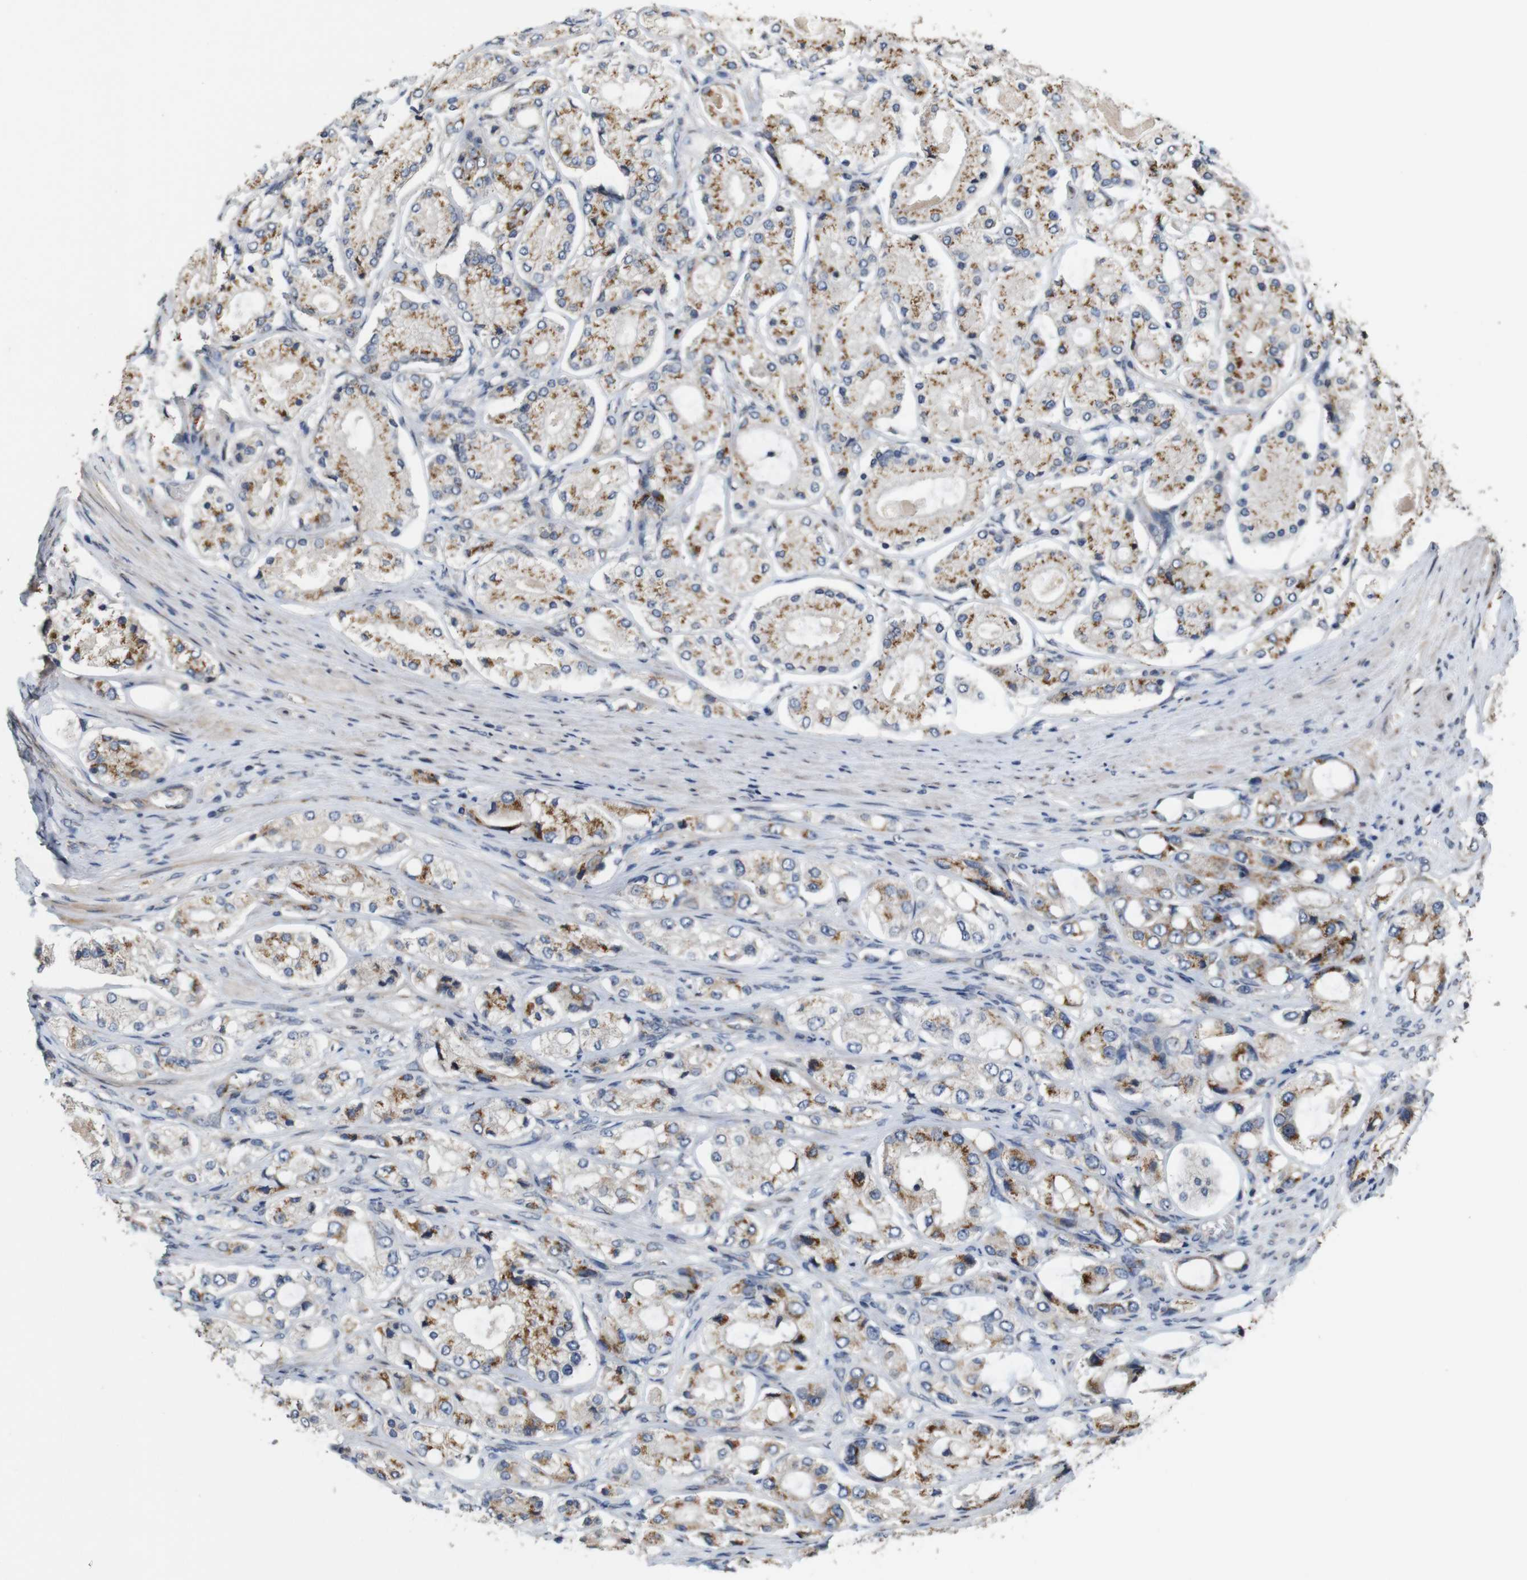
{"staining": {"intensity": "moderate", "quantity": ">75%", "location": "cytoplasmic/membranous"}, "tissue": "prostate cancer", "cell_type": "Tumor cells", "image_type": "cancer", "snomed": [{"axis": "morphology", "description": "Adenocarcinoma, High grade"}, {"axis": "topography", "description": "Prostate"}], "caption": "This histopathology image shows immunohistochemistry staining of prostate cancer, with medium moderate cytoplasmic/membranous positivity in about >75% of tumor cells.", "gene": "EFCAB14", "patient": {"sex": "male", "age": 65}}